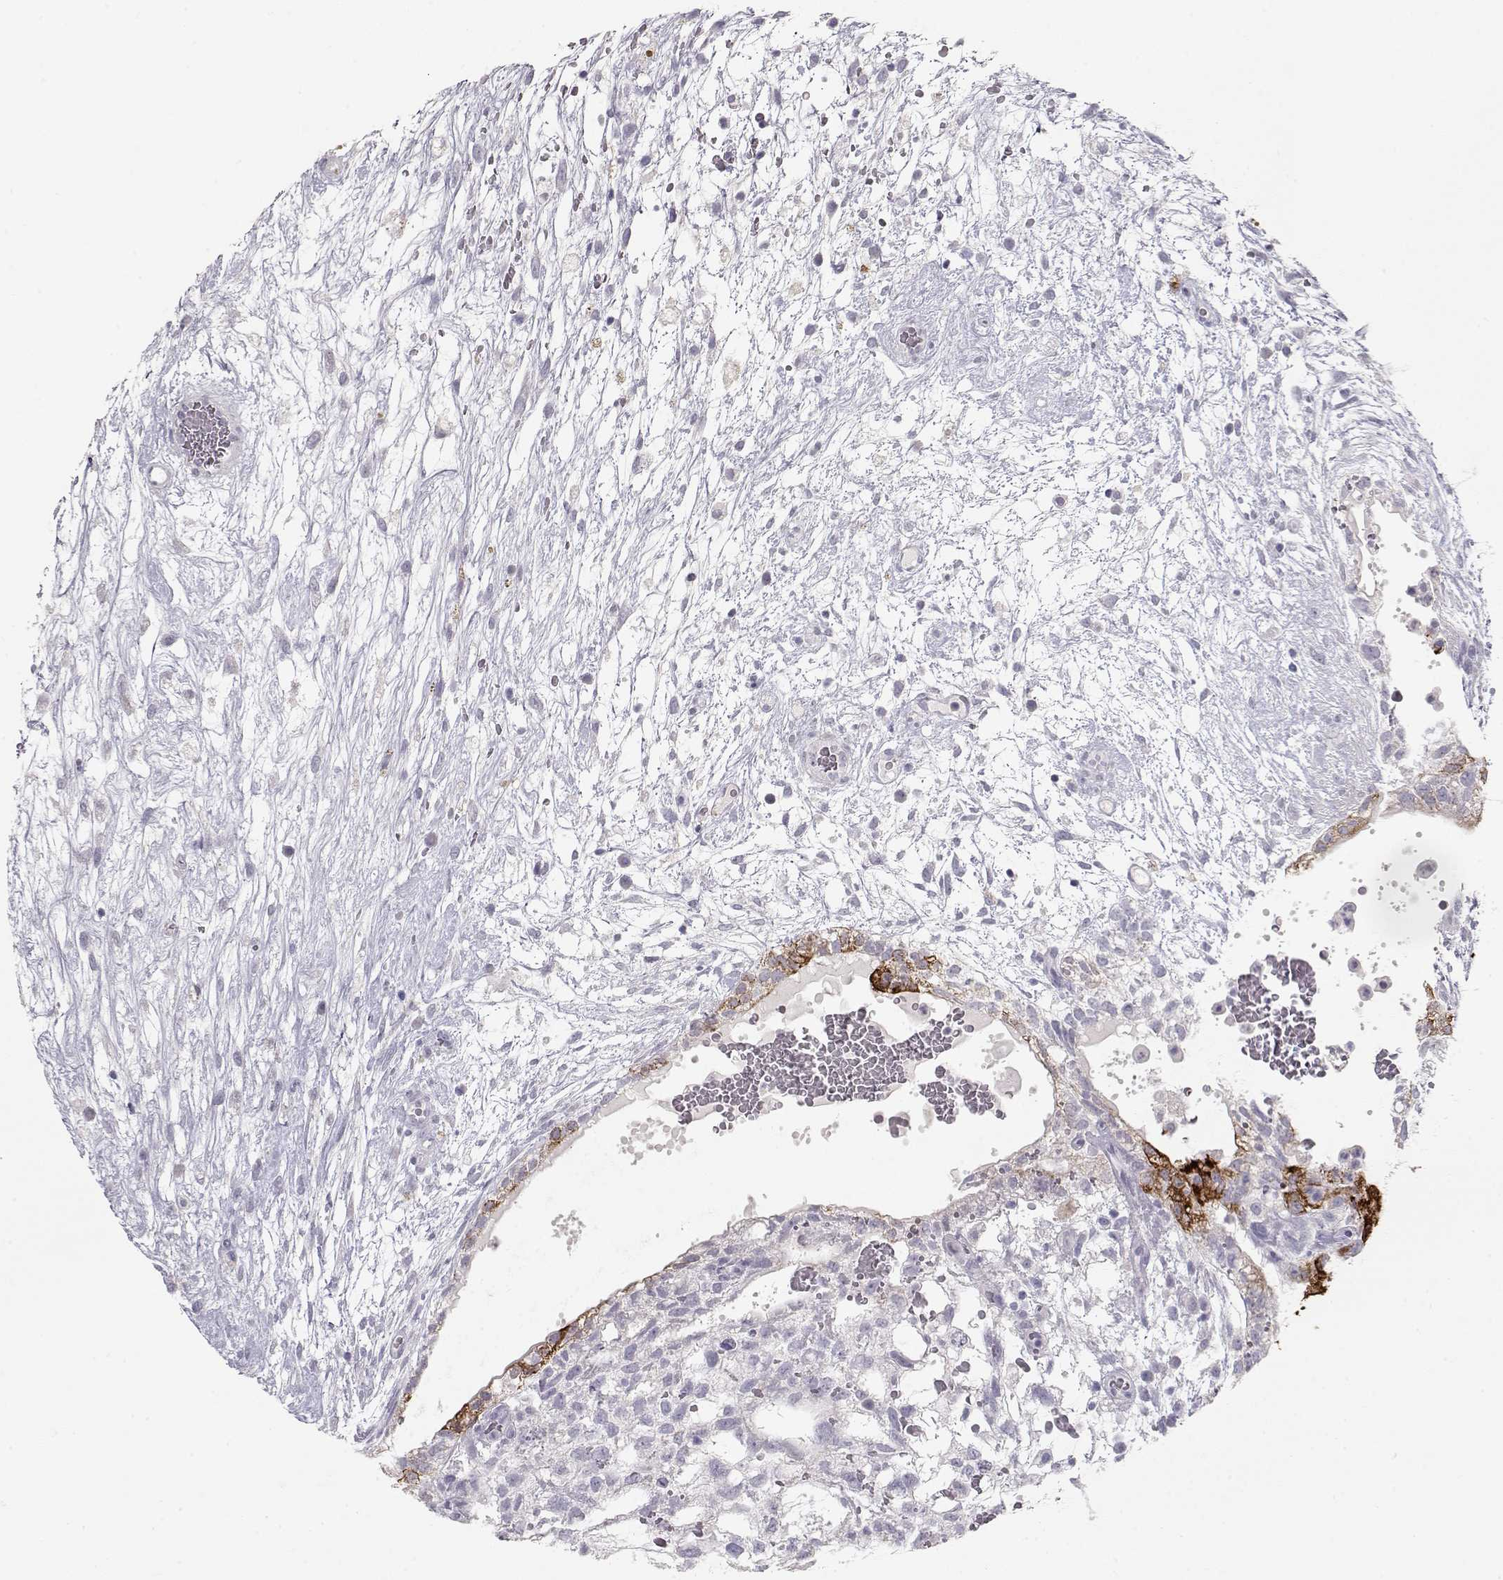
{"staining": {"intensity": "strong", "quantity": "<25%", "location": "cytoplasmic/membranous"}, "tissue": "testis cancer", "cell_type": "Tumor cells", "image_type": "cancer", "snomed": [{"axis": "morphology", "description": "Normal tissue, NOS"}, {"axis": "morphology", "description": "Carcinoma, Embryonal, NOS"}, {"axis": "topography", "description": "Testis"}], "caption": "IHC histopathology image of neoplastic tissue: human testis embryonal carcinoma stained using IHC displays medium levels of strong protein expression localized specifically in the cytoplasmic/membranous of tumor cells, appearing as a cytoplasmic/membranous brown color.", "gene": "LAMB3", "patient": {"sex": "male", "age": 32}}